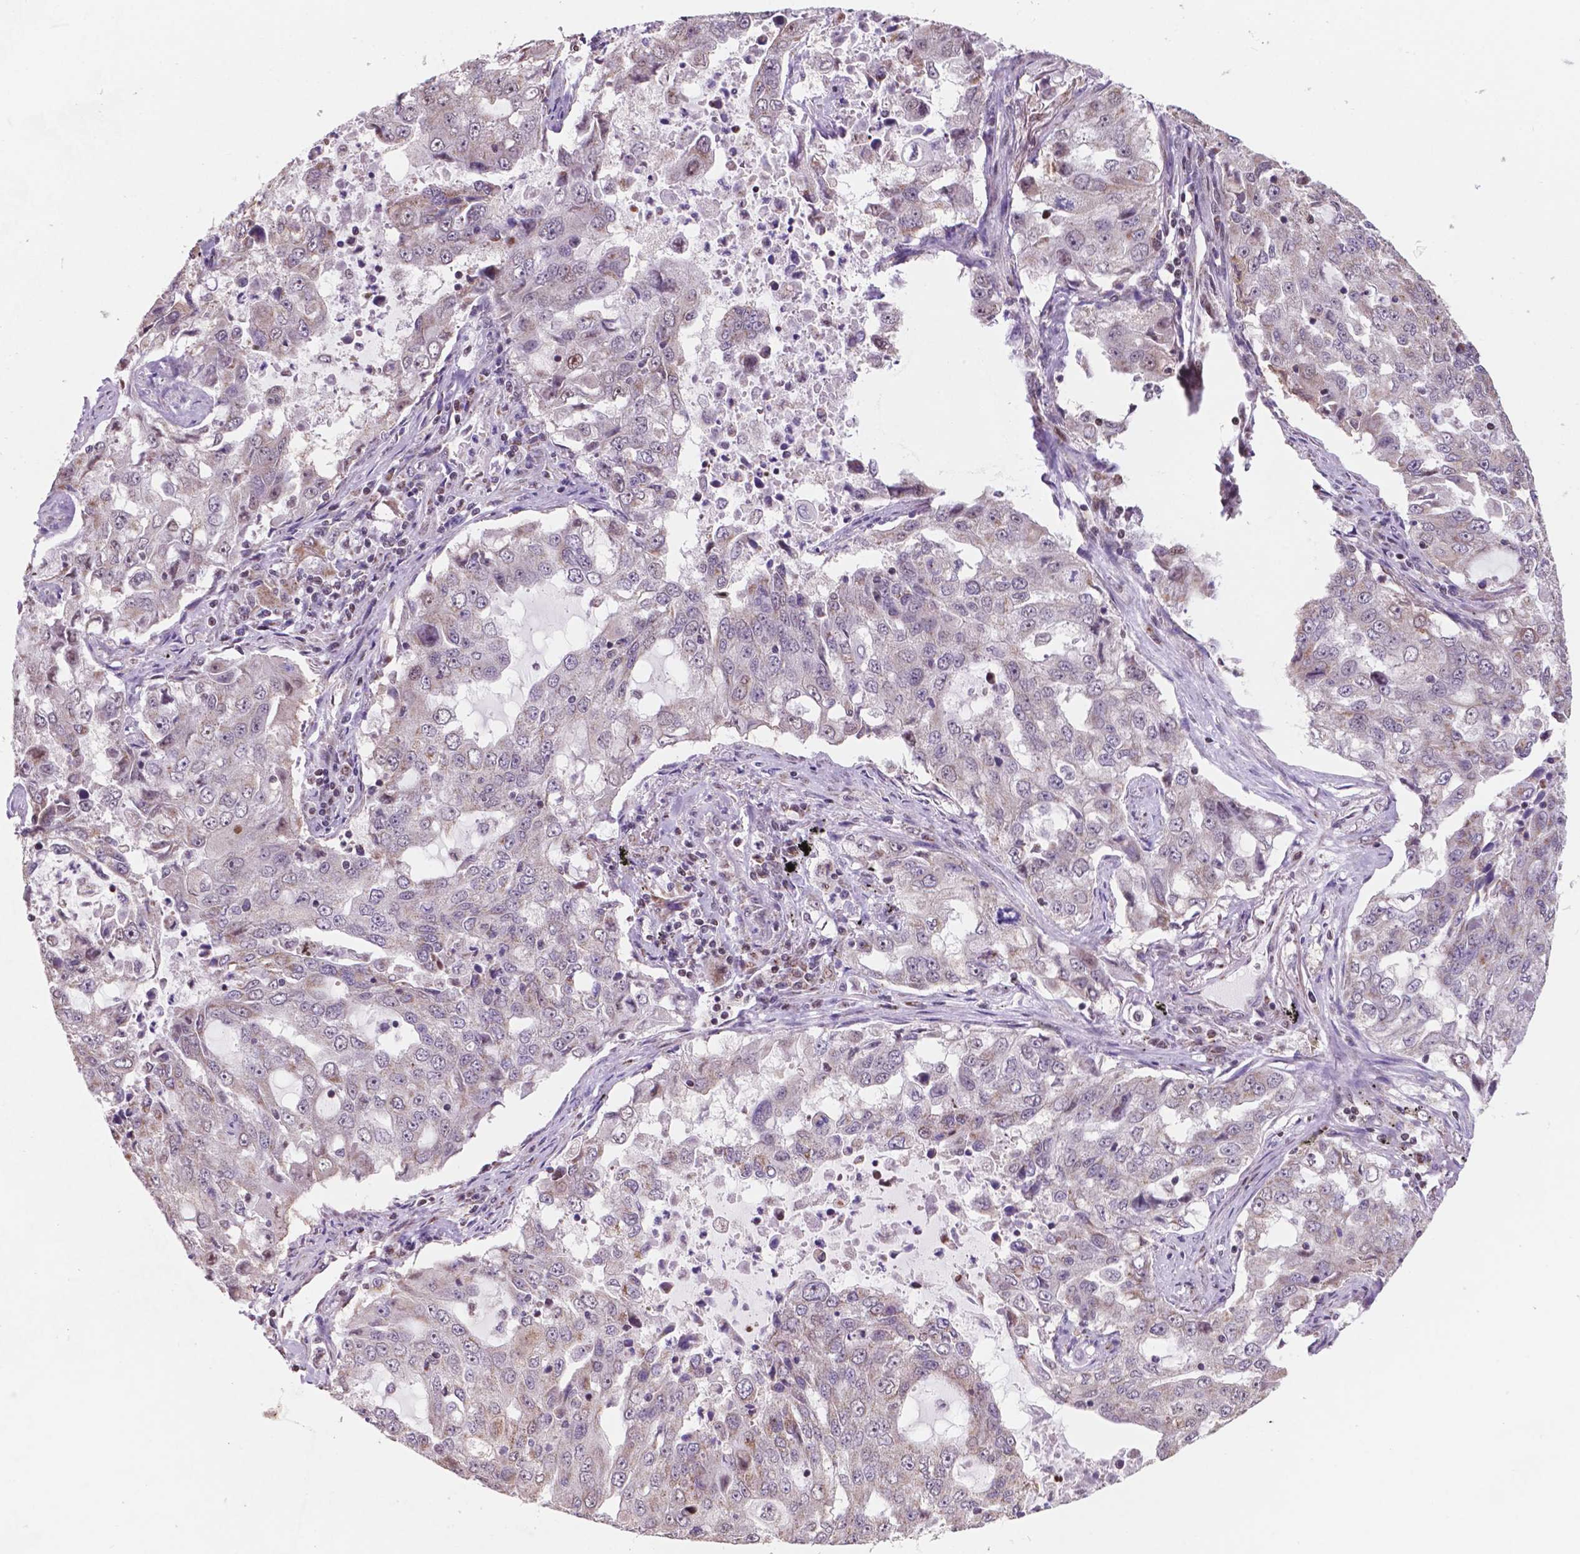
{"staining": {"intensity": "weak", "quantity": "<25%", "location": "cytoplasmic/membranous"}, "tissue": "lung cancer", "cell_type": "Tumor cells", "image_type": "cancer", "snomed": [{"axis": "morphology", "description": "Adenocarcinoma, NOS"}, {"axis": "topography", "description": "Lung"}], "caption": "The immunohistochemistry micrograph has no significant staining in tumor cells of lung adenocarcinoma tissue.", "gene": "NDUFA10", "patient": {"sex": "female", "age": 61}}